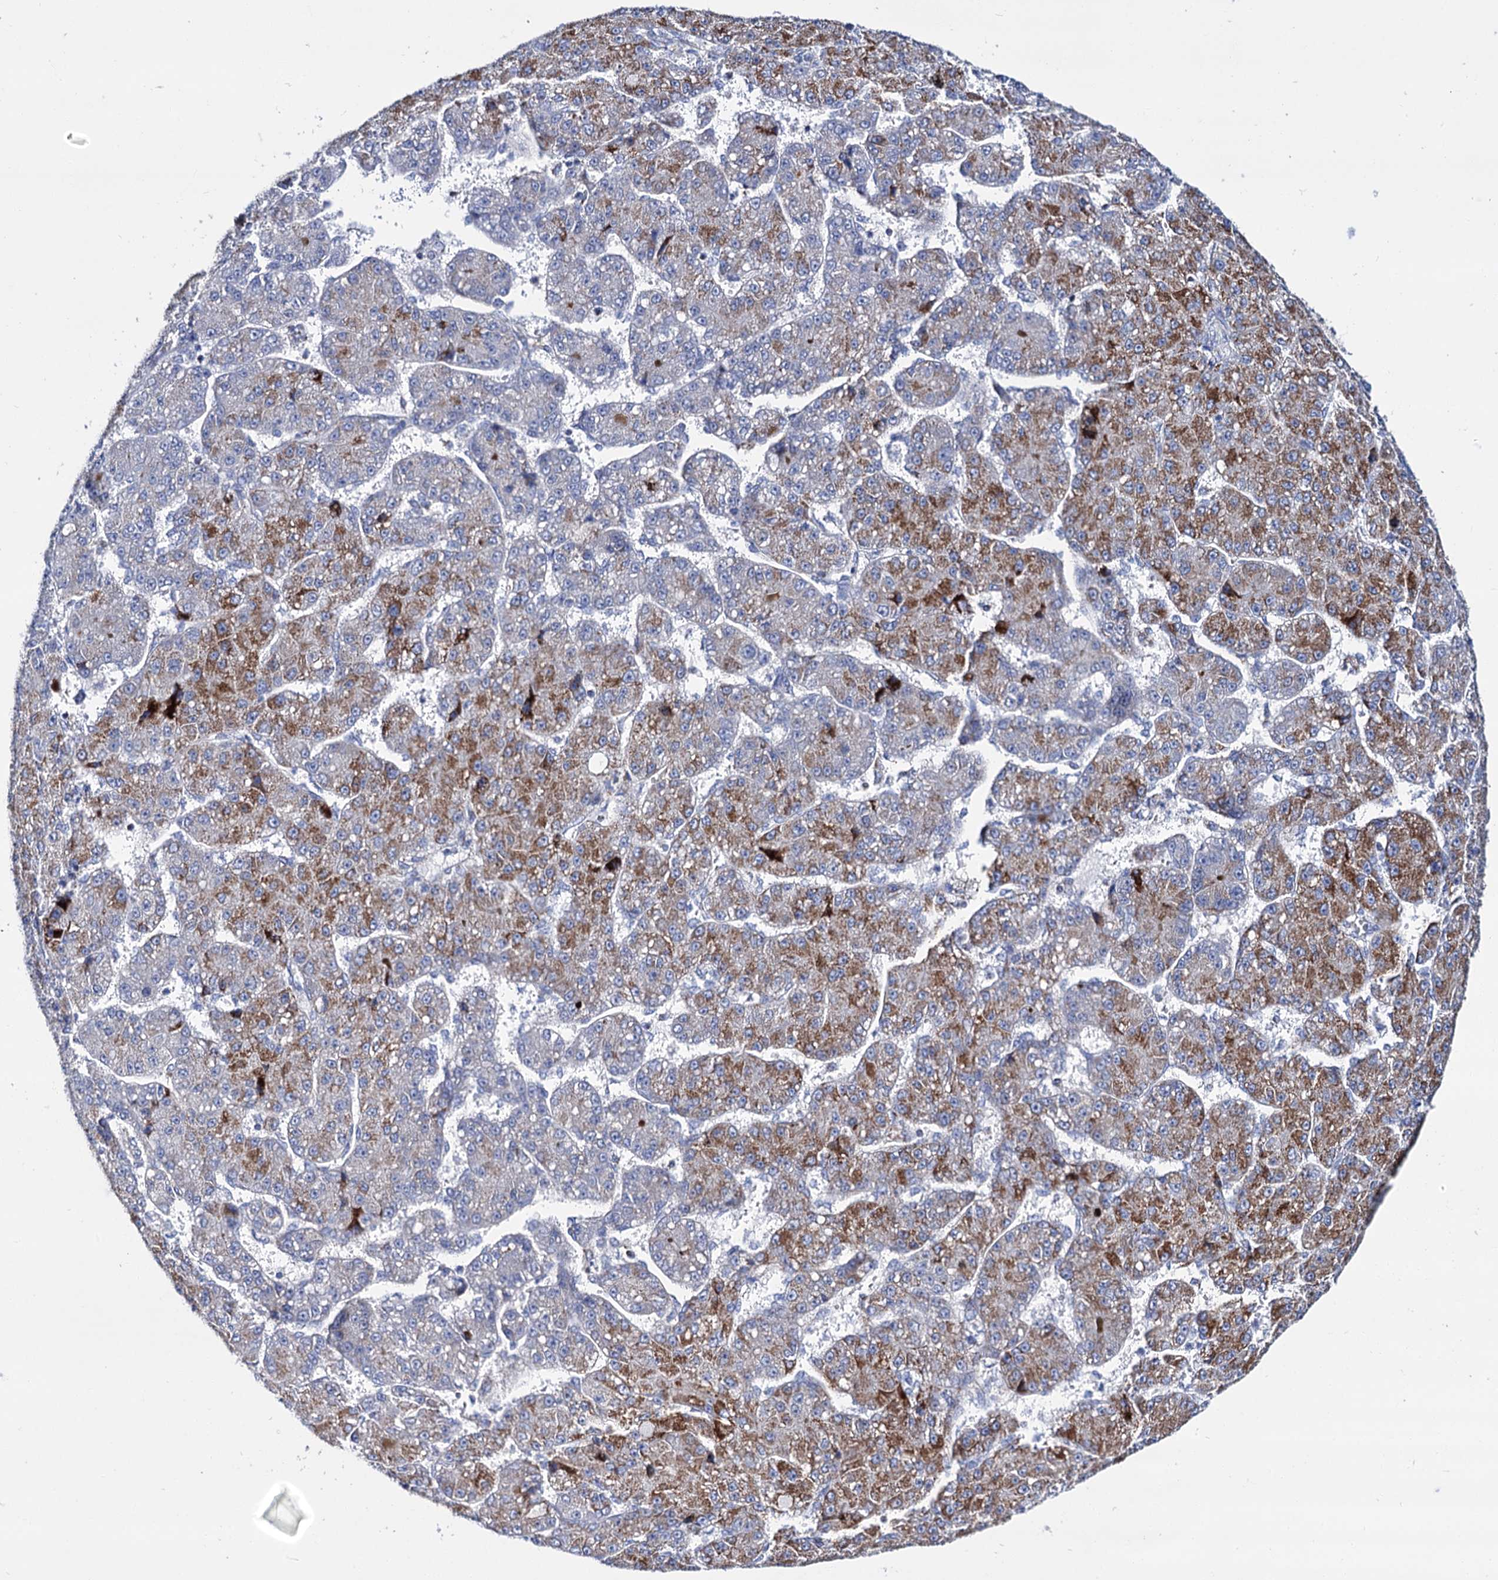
{"staining": {"intensity": "moderate", "quantity": ">75%", "location": "cytoplasmic/membranous"}, "tissue": "liver cancer", "cell_type": "Tumor cells", "image_type": "cancer", "snomed": [{"axis": "morphology", "description": "Carcinoma, Hepatocellular, NOS"}, {"axis": "topography", "description": "Liver"}], "caption": "Immunohistochemistry histopathology image of human liver cancer (hepatocellular carcinoma) stained for a protein (brown), which exhibits medium levels of moderate cytoplasmic/membranous staining in about >75% of tumor cells.", "gene": "UBASH3B", "patient": {"sex": "male", "age": 67}}